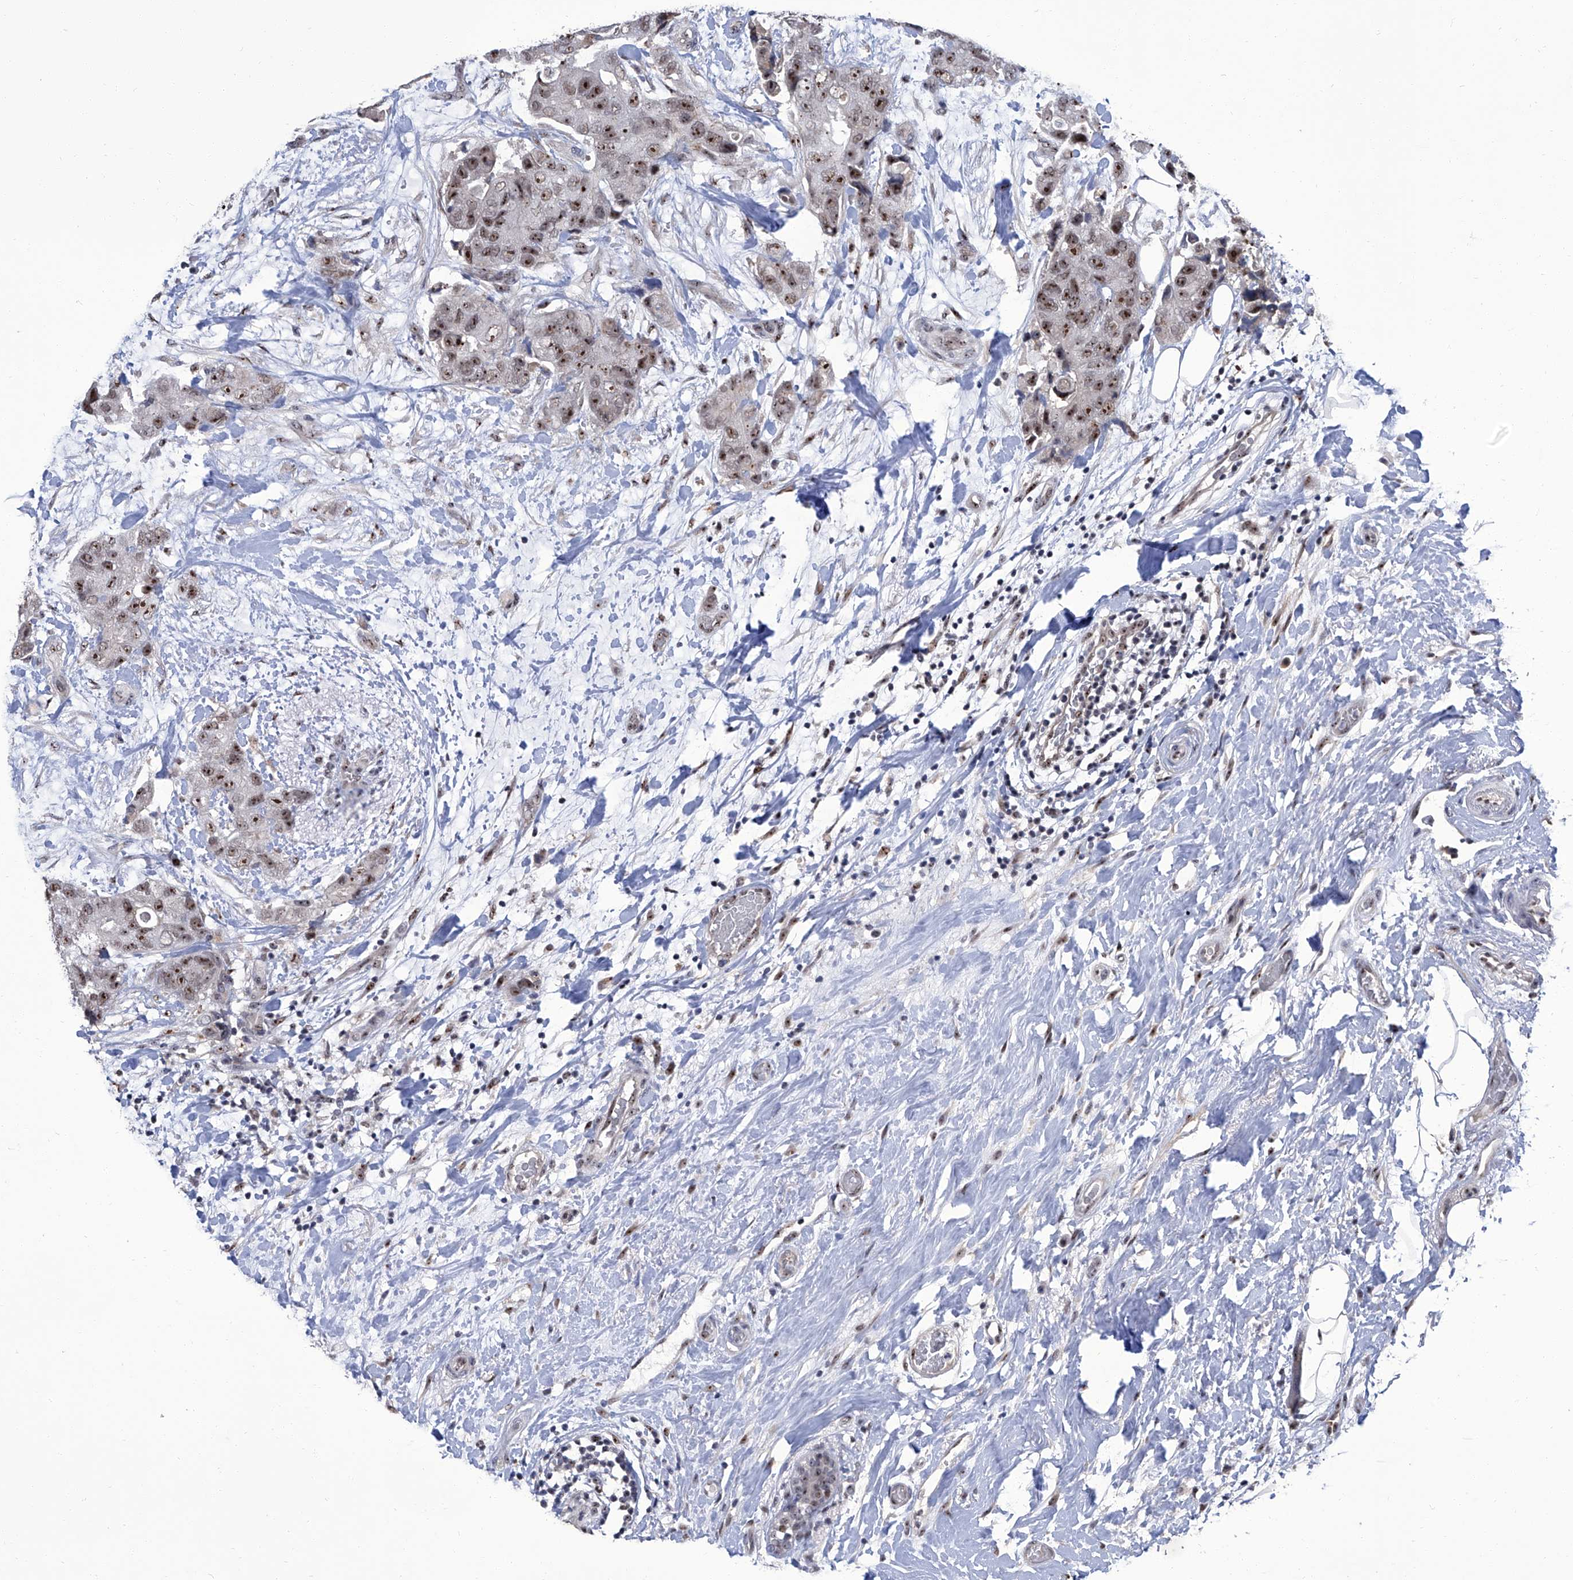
{"staining": {"intensity": "moderate", "quantity": ">75%", "location": "nuclear"}, "tissue": "breast cancer", "cell_type": "Tumor cells", "image_type": "cancer", "snomed": [{"axis": "morphology", "description": "Duct carcinoma"}, {"axis": "topography", "description": "Breast"}], "caption": "Invasive ductal carcinoma (breast) tissue demonstrates moderate nuclear staining in about >75% of tumor cells, visualized by immunohistochemistry. The staining is performed using DAB (3,3'-diaminobenzidine) brown chromogen to label protein expression. The nuclei are counter-stained blue using hematoxylin.", "gene": "CMTR1", "patient": {"sex": "female", "age": 62}}